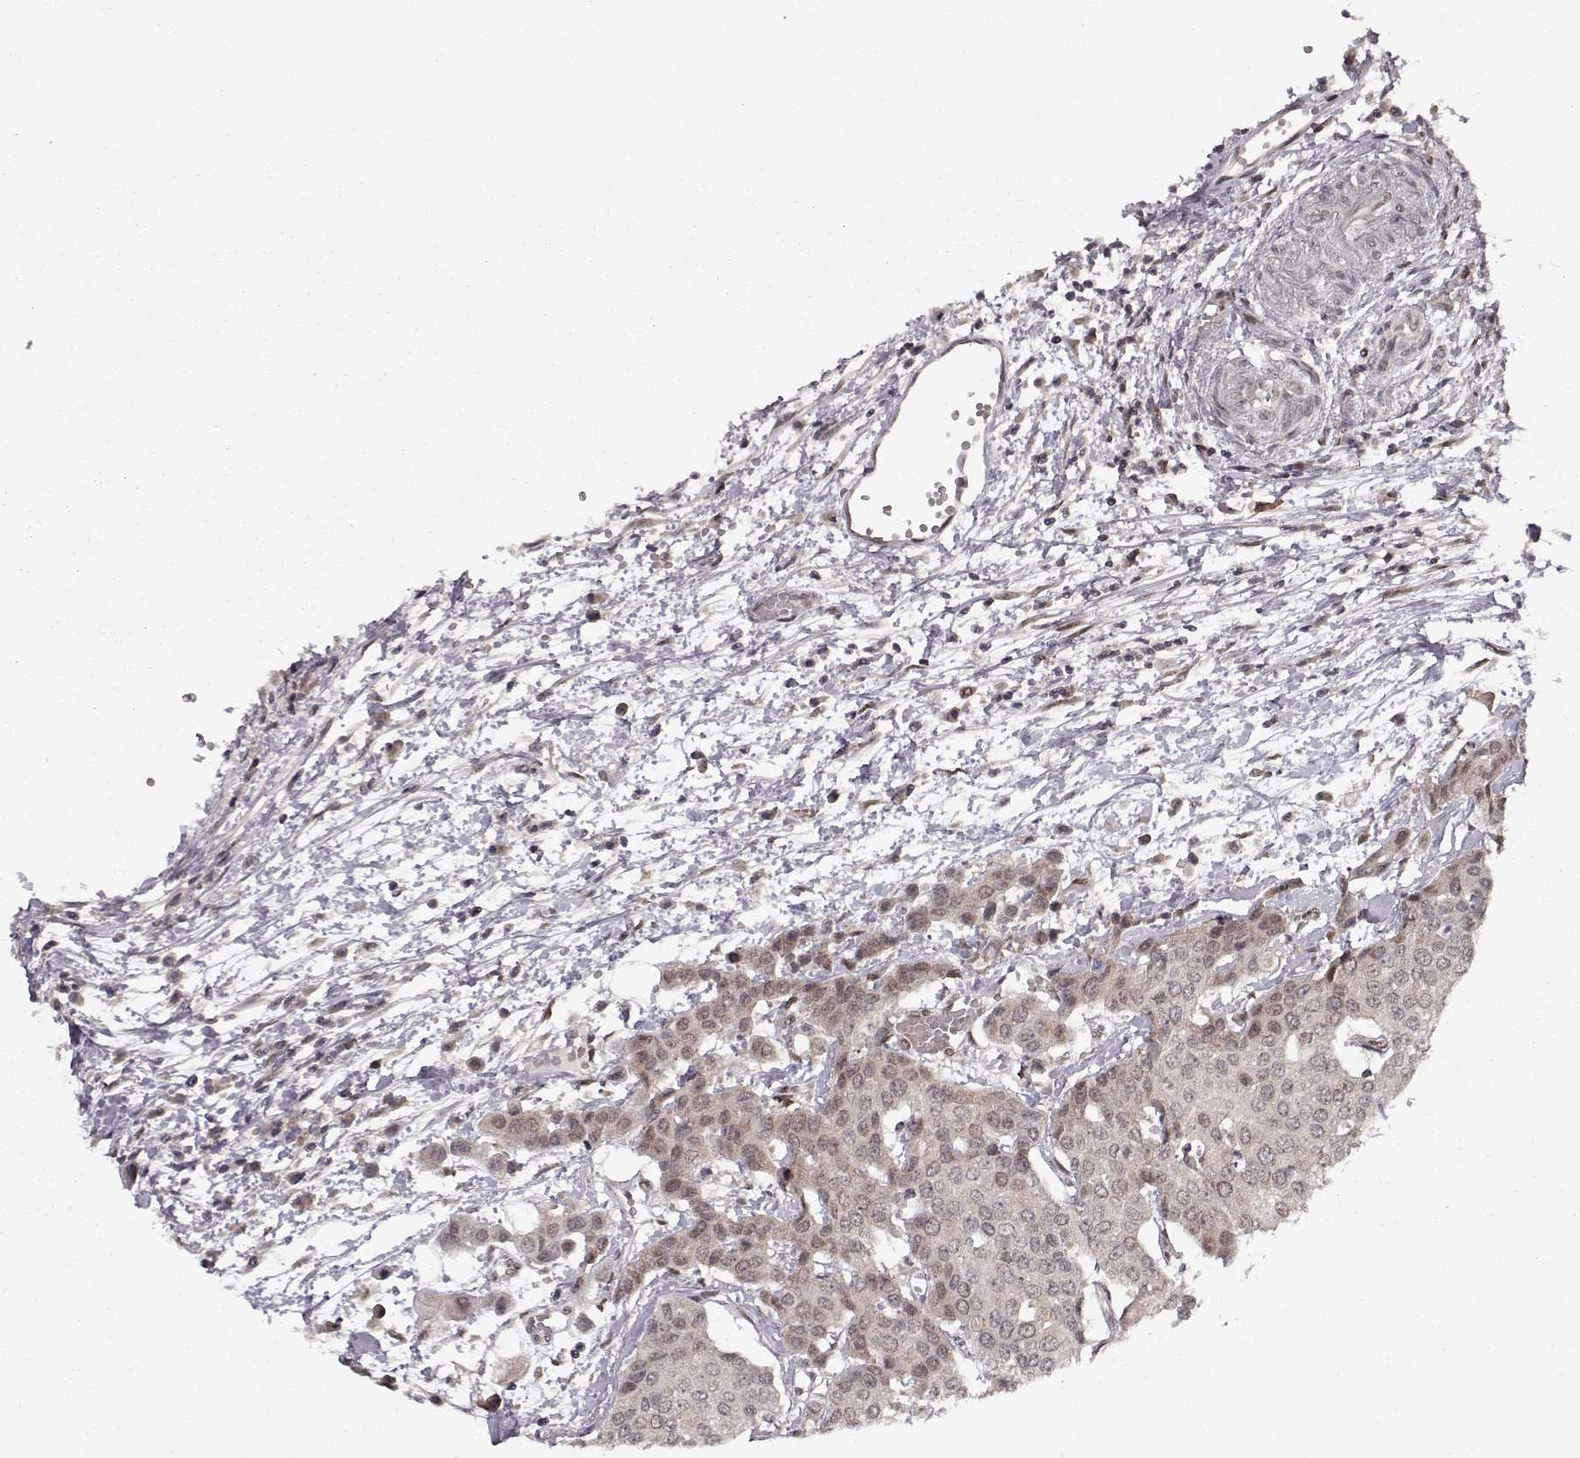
{"staining": {"intensity": "weak", "quantity": "<25%", "location": "cytoplasmic/membranous"}, "tissue": "carcinoid", "cell_type": "Tumor cells", "image_type": "cancer", "snomed": [{"axis": "morphology", "description": "Carcinoid, malignant, NOS"}, {"axis": "topography", "description": "Colon"}], "caption": "This is a micrograph of IHC staining of carcinoid, which shows no staining in tumor cells.", "gene": "RAI1", "patient": {"sex": "male", "age": 81}}